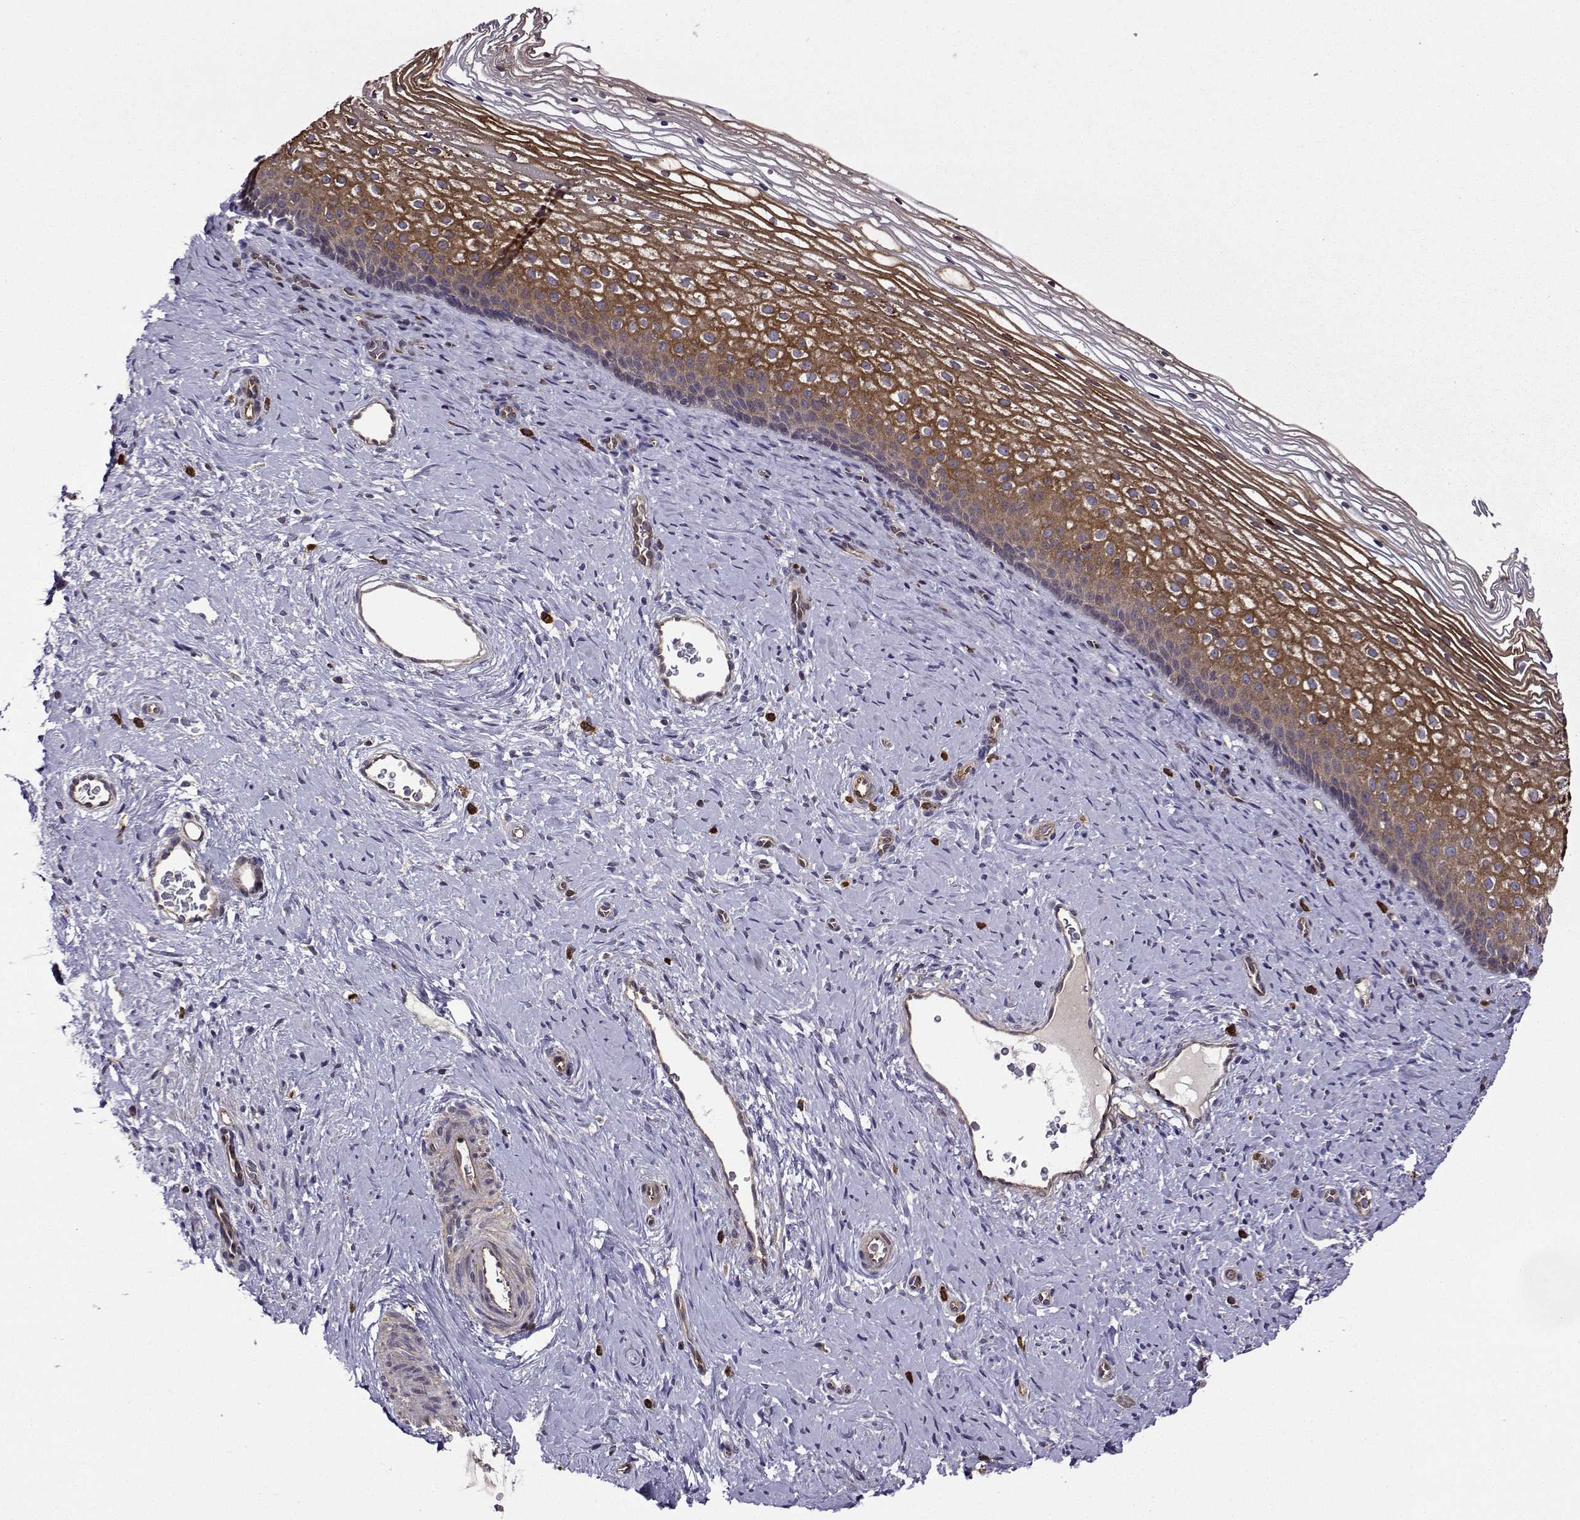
{"staining": {"intensity": "negative", "quantity": "none", "location": "none"}, "tissue": "cervix", "cell_type": "Glandular cells", "image_type": "normal", "snomed": [{"axis": "morphology", "description": "Normal tissue, NOS"}, {"axis": "topography", "description": "Cervix"}], "caption": "High power microscopy photomicrograph of an IHC photomicrograph of normal cervix, revealing no significant staining in glandular cells.", "gene": "ITGB8", "patient": {"sex": "female", "age": 34}}